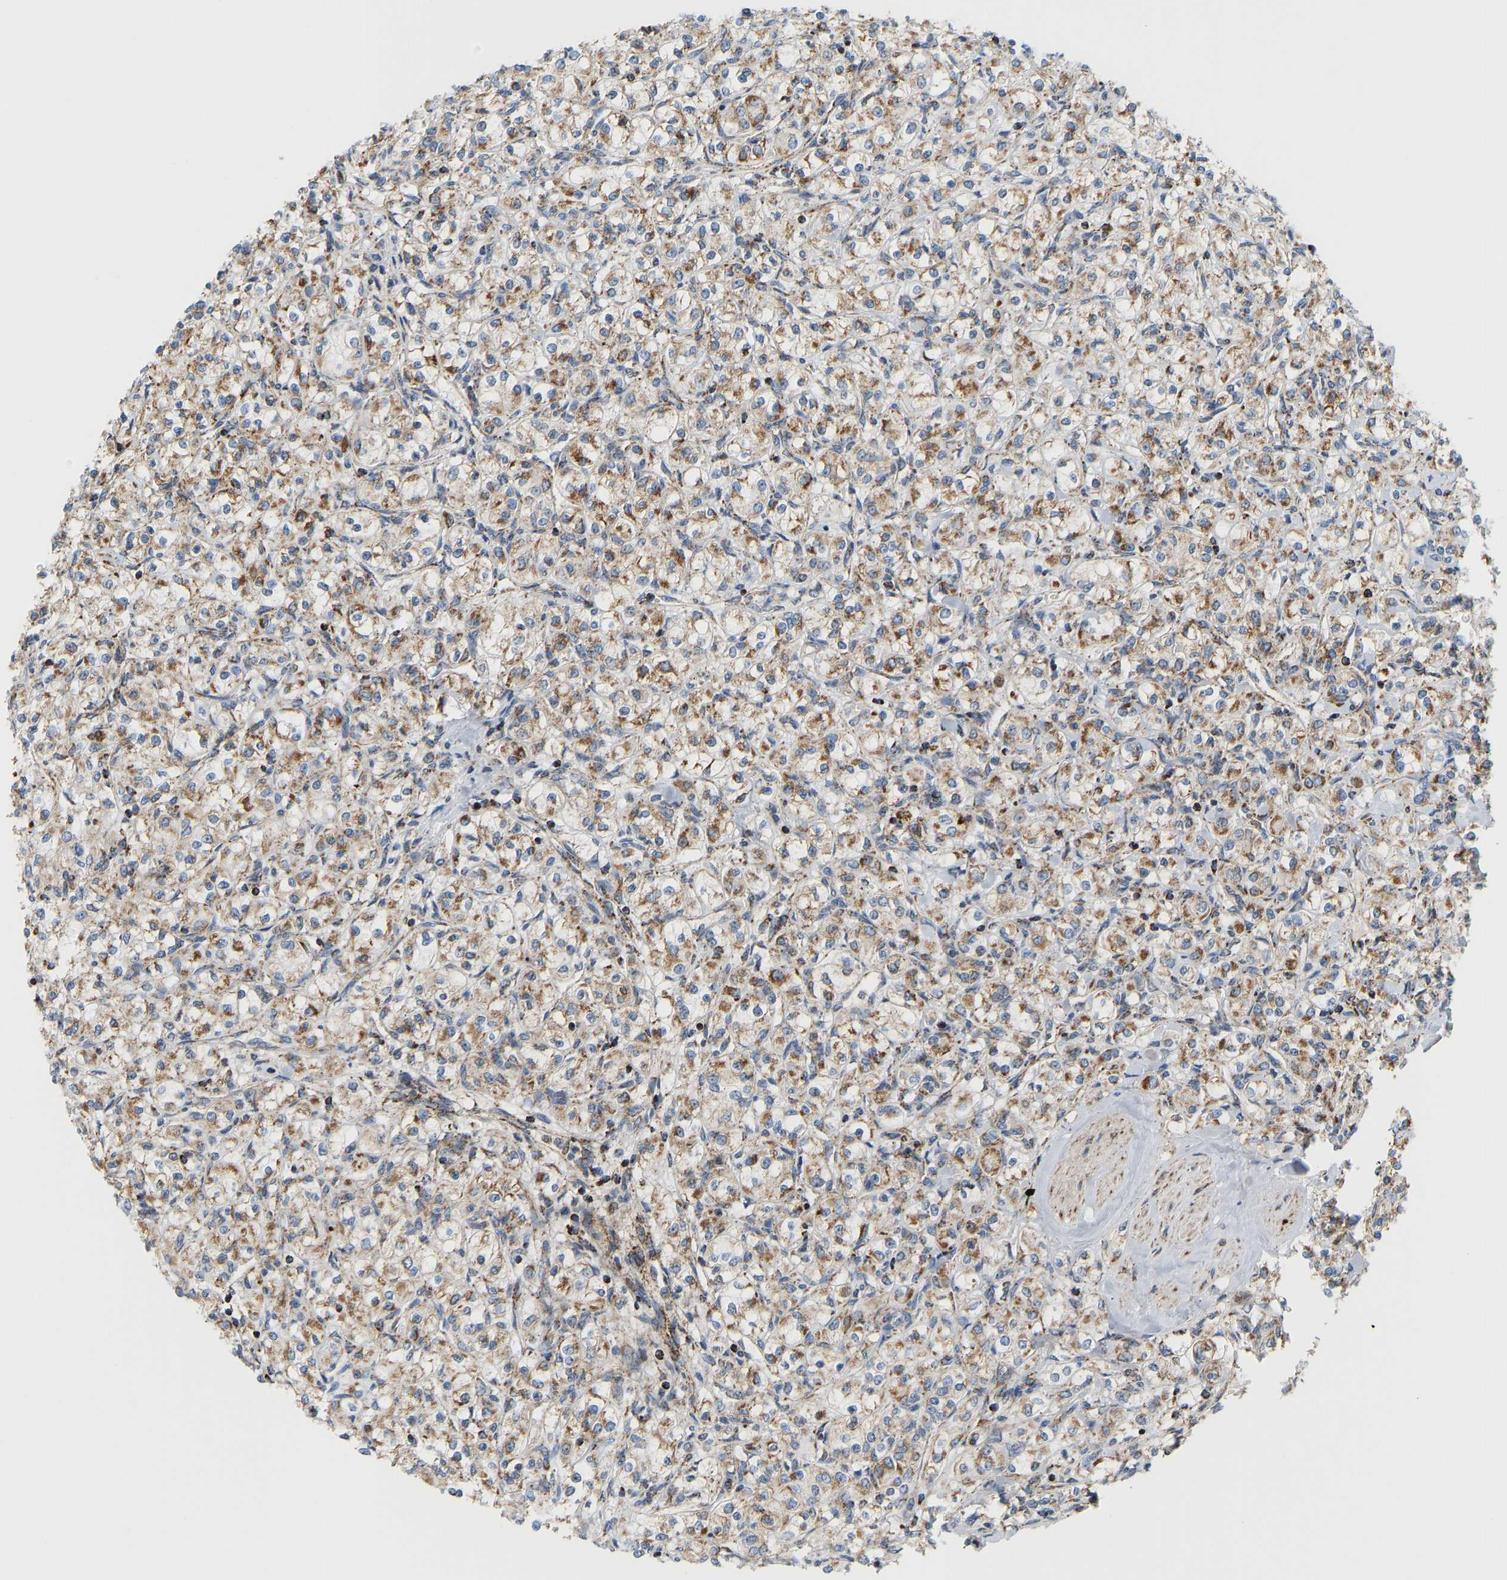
{"staining": {"intensity": "moderate", "quantity": ">75%", "location": "cytoplasmic/membranous"}, "tissue": "renal cancer", "cell_type": "Tumor cells", "image_type": "cancer", "snomed": [{"axis": "morphology", "description": "Adenocarcinoma, NOS"}, {"axis": "topography", "description": "Kidney"}], "caption": "Moderate cytoplasmic/membranous positivity for a protein is seen in approximately >75% of tumor cells of renal cancer (adenocarcinoma) using immunohistochemistry (IHC).", "gene": "GPSM2", "patient": {"sex": "male", "age": 77}}